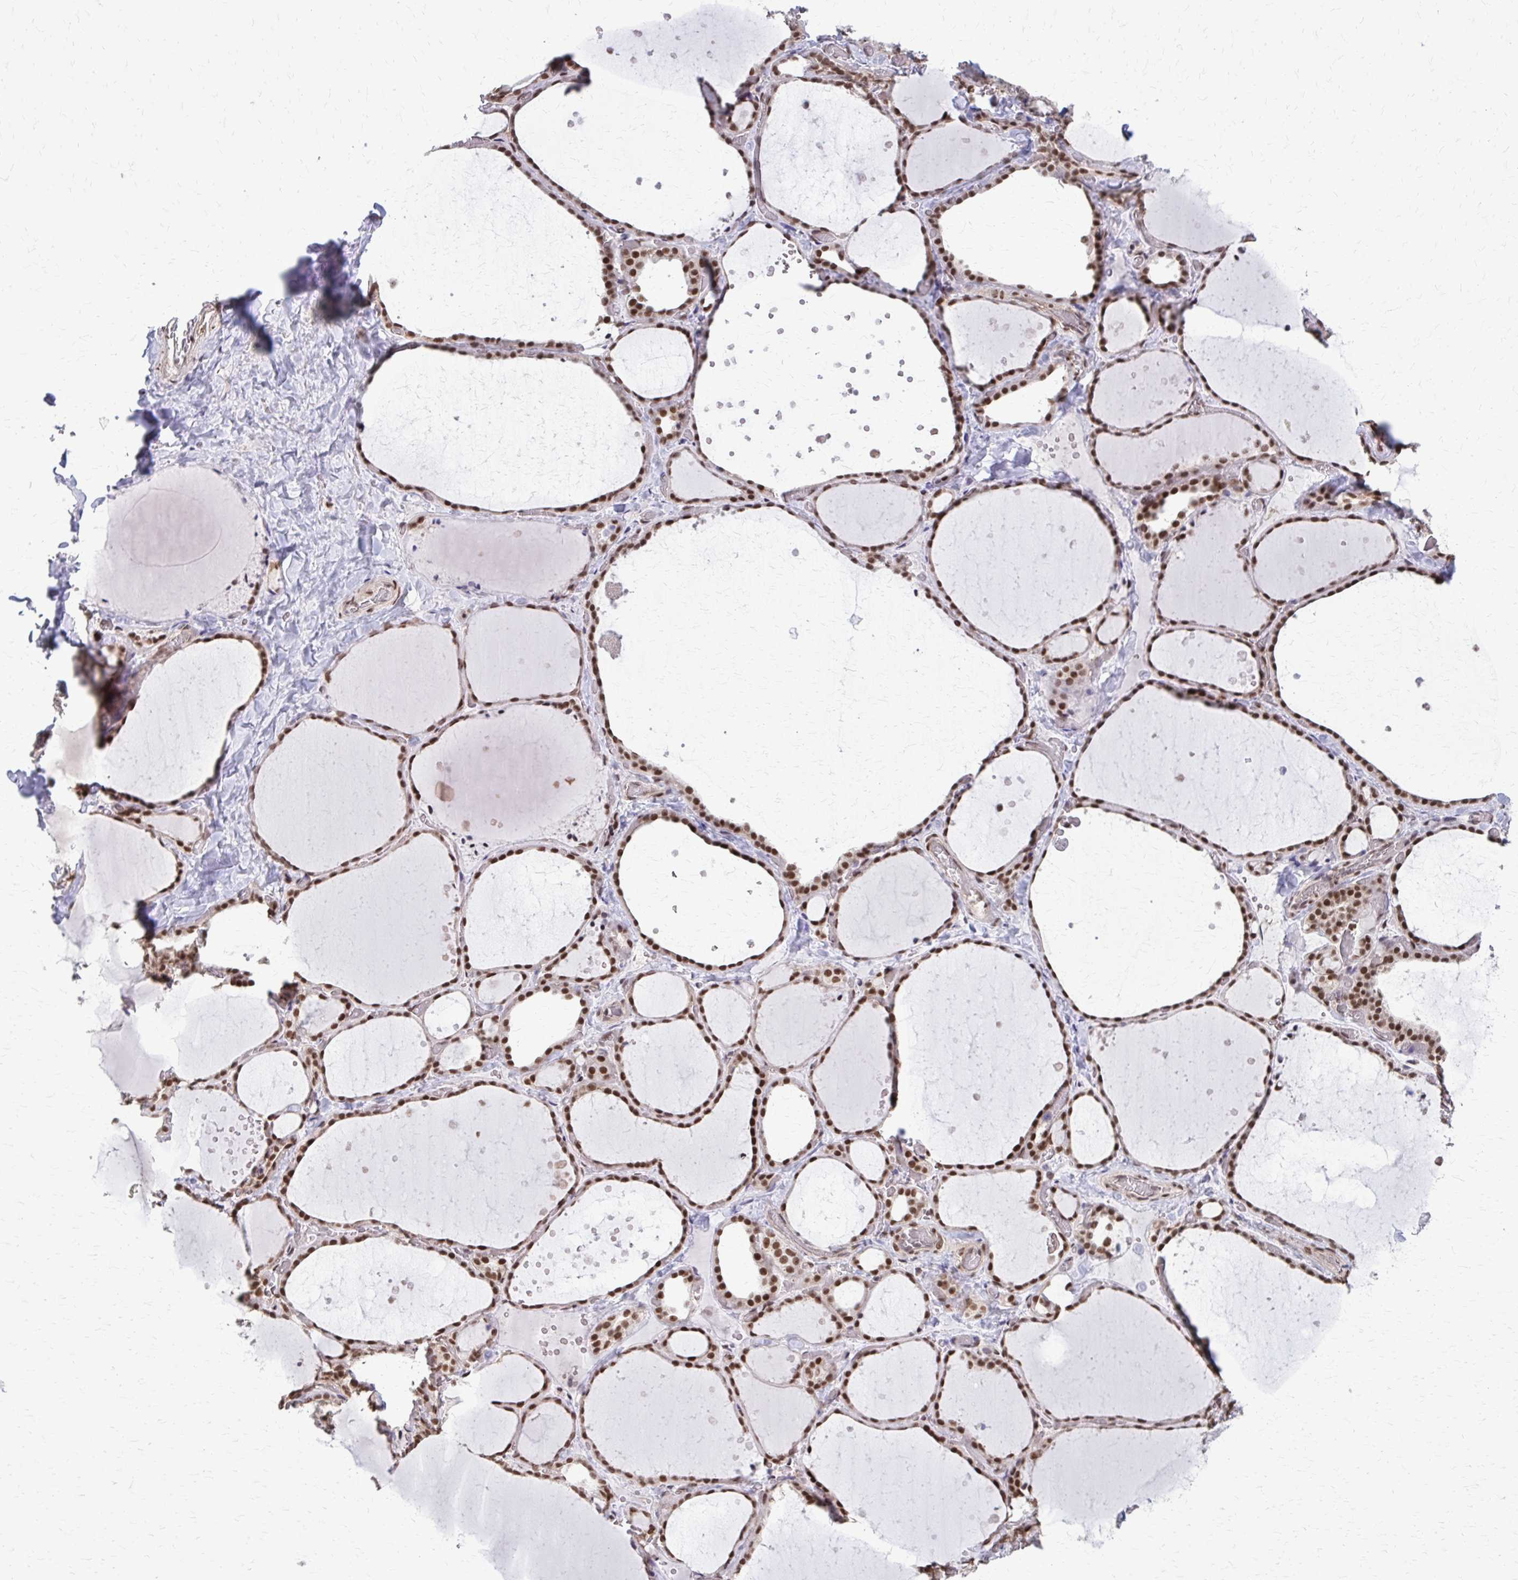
{"staining": {"intensity": "strong", "quantity": ">75%", "location": "nuclear"}, "tissue": "thyroid gland", "cell_type": "Glandular cells", "image_type": "normal", "snomed": [{"axis": "morphology", "description": "Normal tissue, NOS"}, {"axis": "topography", "description": "Thyroid gland"}], "caption": "Glandular cells exhibit high levels of strong nuclear expression in about >75% of cells in unremarkable thyroid gland.", "gene": "TTF1", "patient": {"sex": "female", "age": 36}}